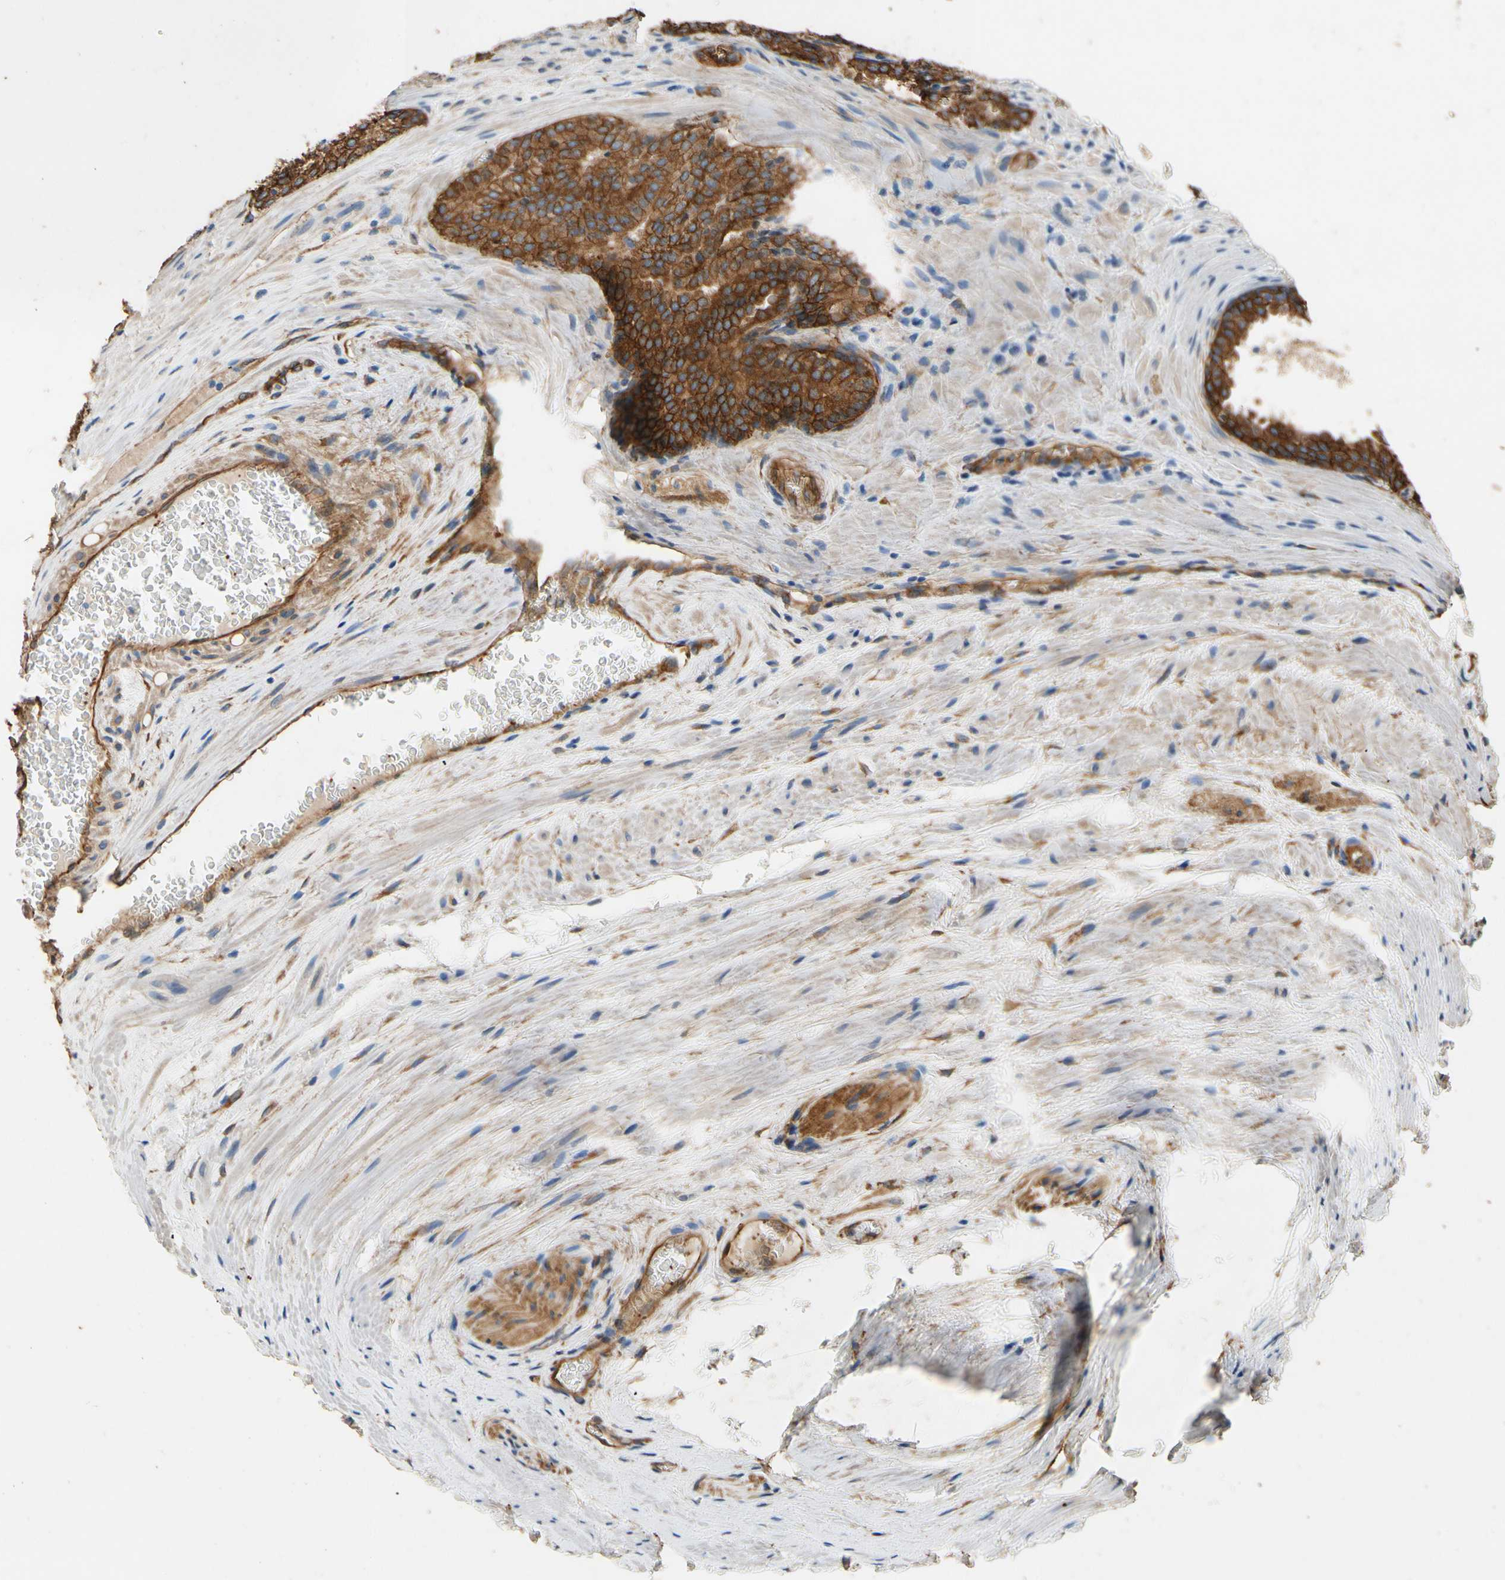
{"staining": {"intensity": "strong", "quantity": ">75%", "location": "cytoplasmic/membranous"}, "tissue": "prostate cancer", "cell_type": "Tumor cells", "image_type": "cancer", "snomed": [{"axis": "morphology", "description": "Adenocarcinoma, Low grade"}, {"axis": "topography", "description": "Prostate"}], "caption": "Immunohistochemistry (IHC) staining of prostate cancer, which demonstrates high levels of strong cytoplasmic/membranous staining in about >75% of tumor cells indicating strong cytoplasmic/membranous protein expression. The staining was performed using DAB (brown) for protein detection and nuclei were counterstained in hematoxylin (blue).", "gene": "CTTNBP2", "patient": {"sex": "male", "age": 60}}